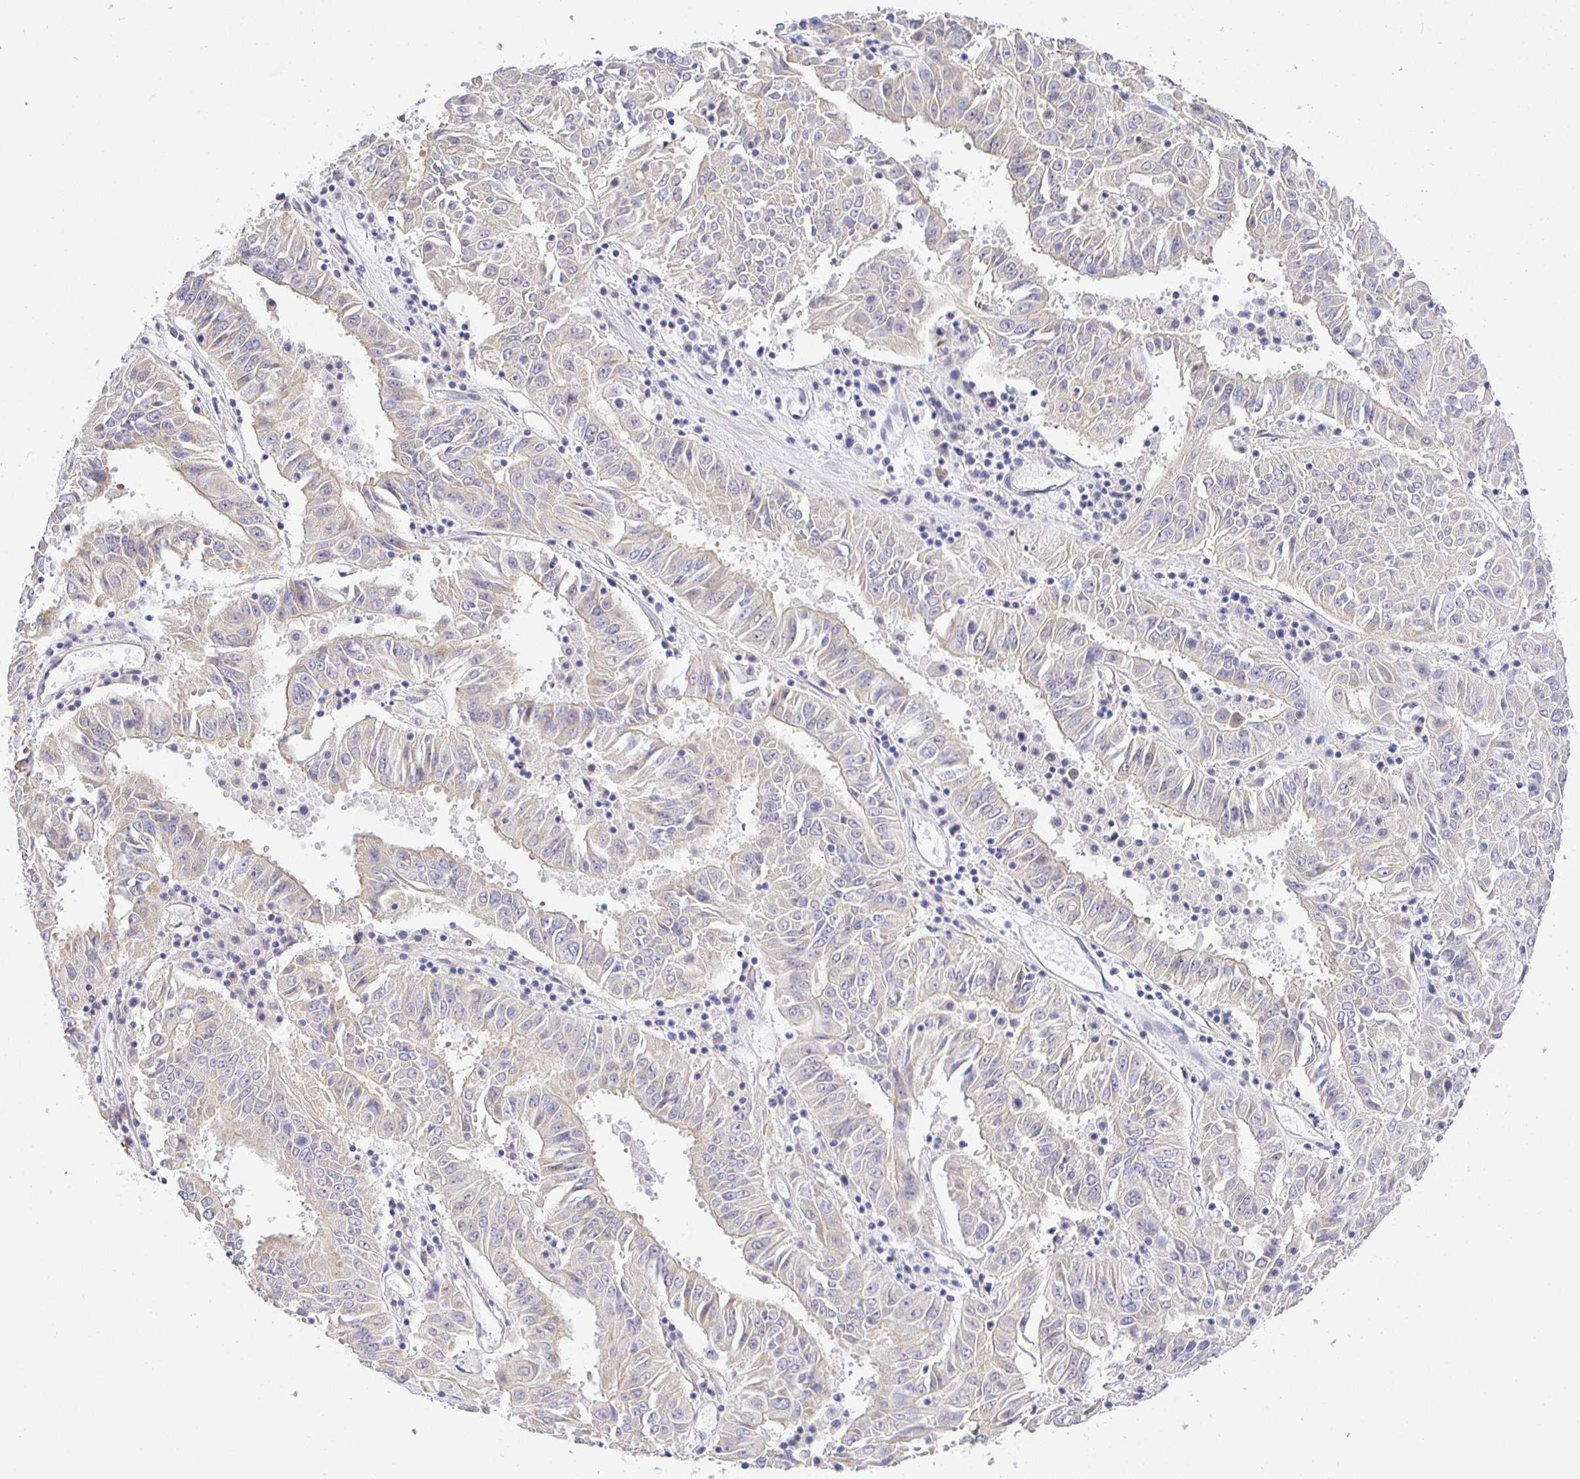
{"staining": {"intensity": "weak", "quantity": "<25%", "location": "cytoplasmic/membranous"}, "tissue": "pancreatic cancer", "cell_type": "Tumor cells", "image_type": "cancer", "snomed": [{"axis": "morphology", "description": "Adenocarcinoma, NOS"}, {"axis": "topography", "description": "Pancreas"}], "caption": "This image is of pancreatic adenocarcinoma stained with immunohistochemistry to label a protein in brown with the nuclei are counter-stained blue. There is no staining in tumor cells.", "gene": "OPALIN", "patient": {"sex": "male", "age": 63}}